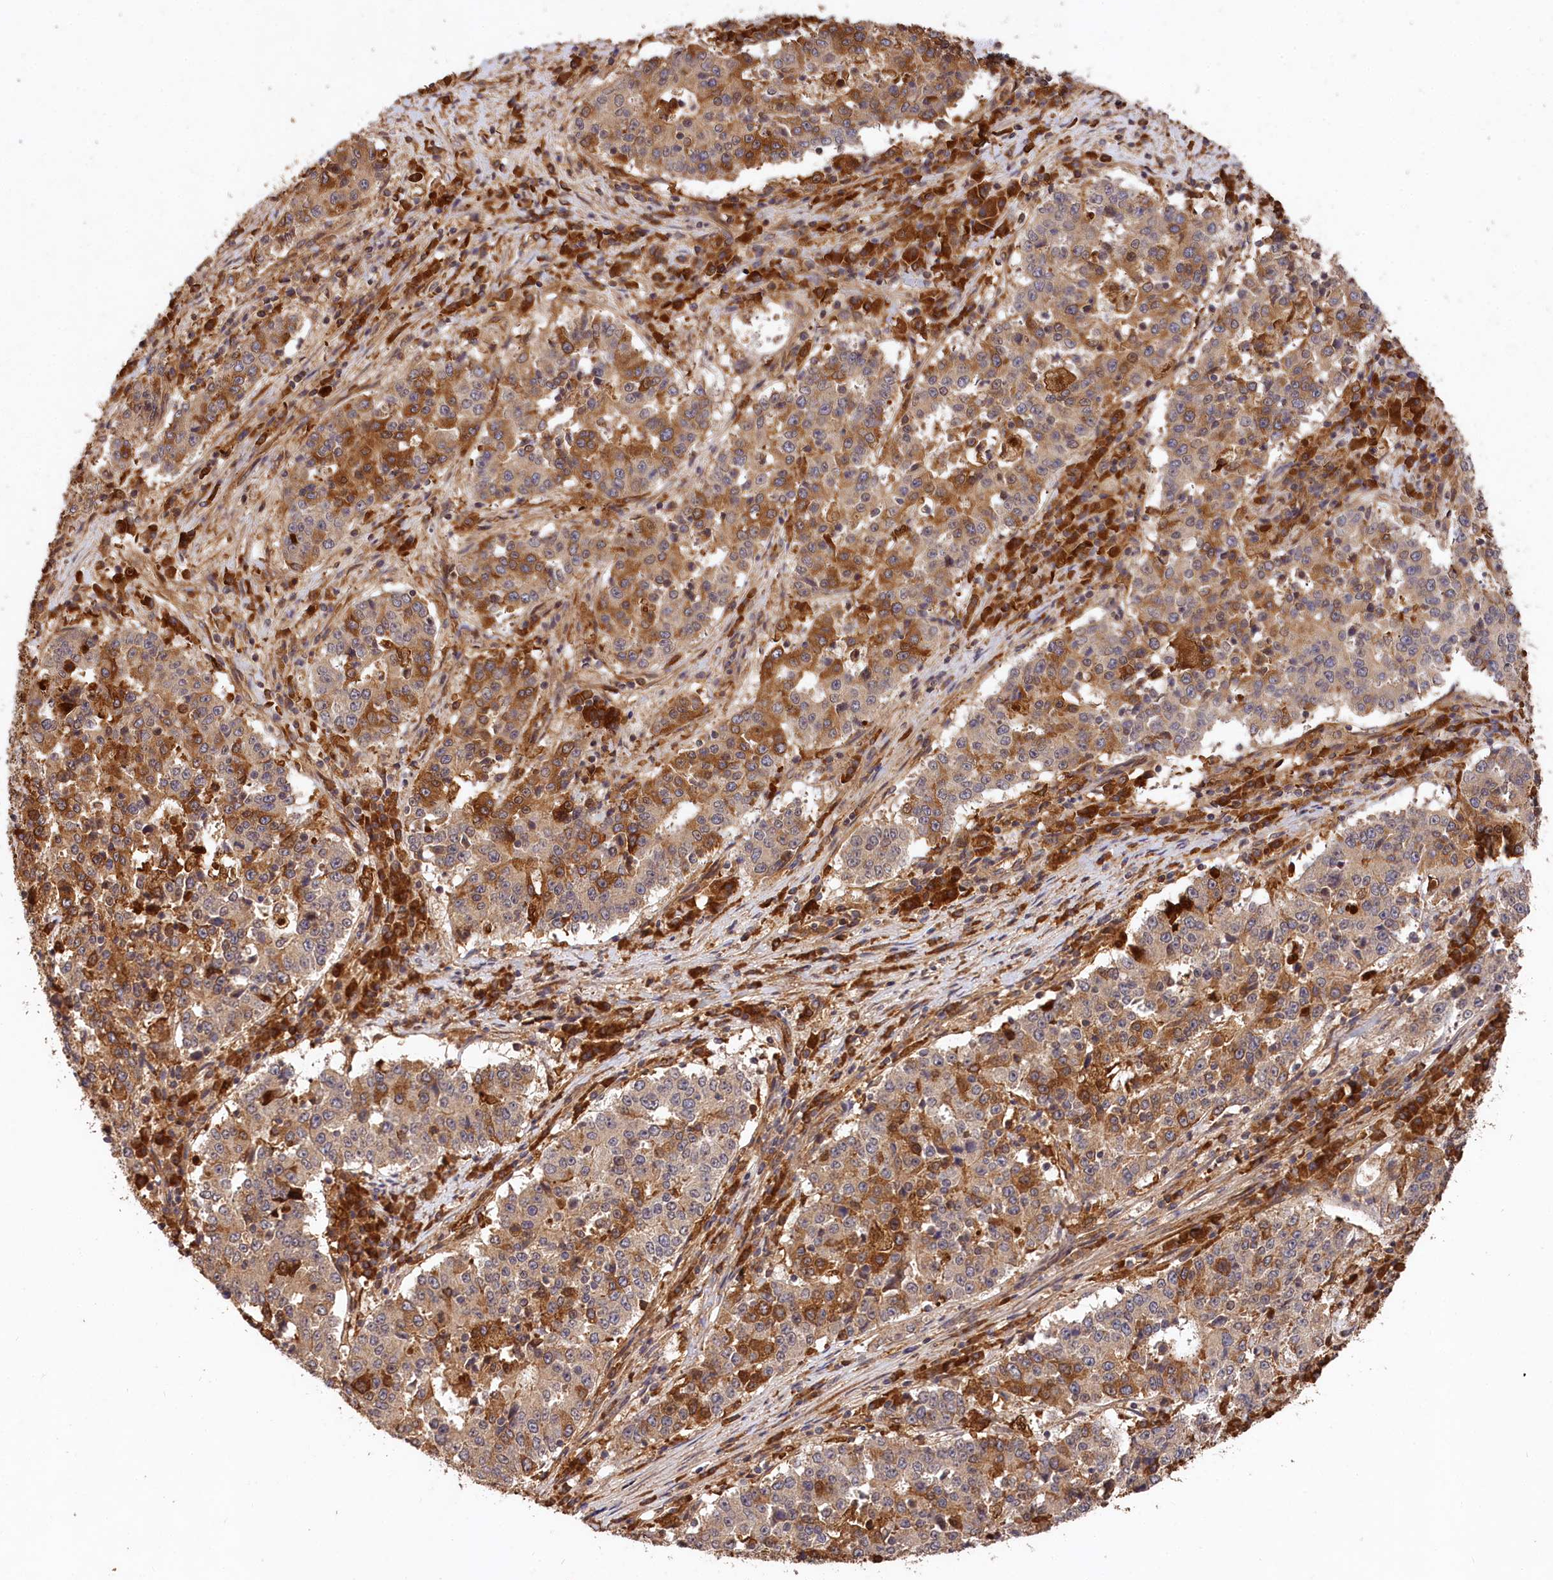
{"staining": {"intensity": "moderate", "quantity": "25%-75%", "location": "cytoplasmic/membranous"}, "tissue": "stomach cancer", "cell_type": "Tumor cells", "image_type": "cancer", "snomed": [{"axis": "morphology", "description": "Adenocarcinoma, NOS"}, {"axis": "topography", "description": "Stomach"}], "caption": "About 25%-75% of tumor cells in human stomach cancer (adenocarcinoma) show moderate cytoplasmic/membranous protein expression as visualized by brown immunohistochemical staining.", "gene": "MCF2L2", "patient": {"sex": "male", "age": 59}}